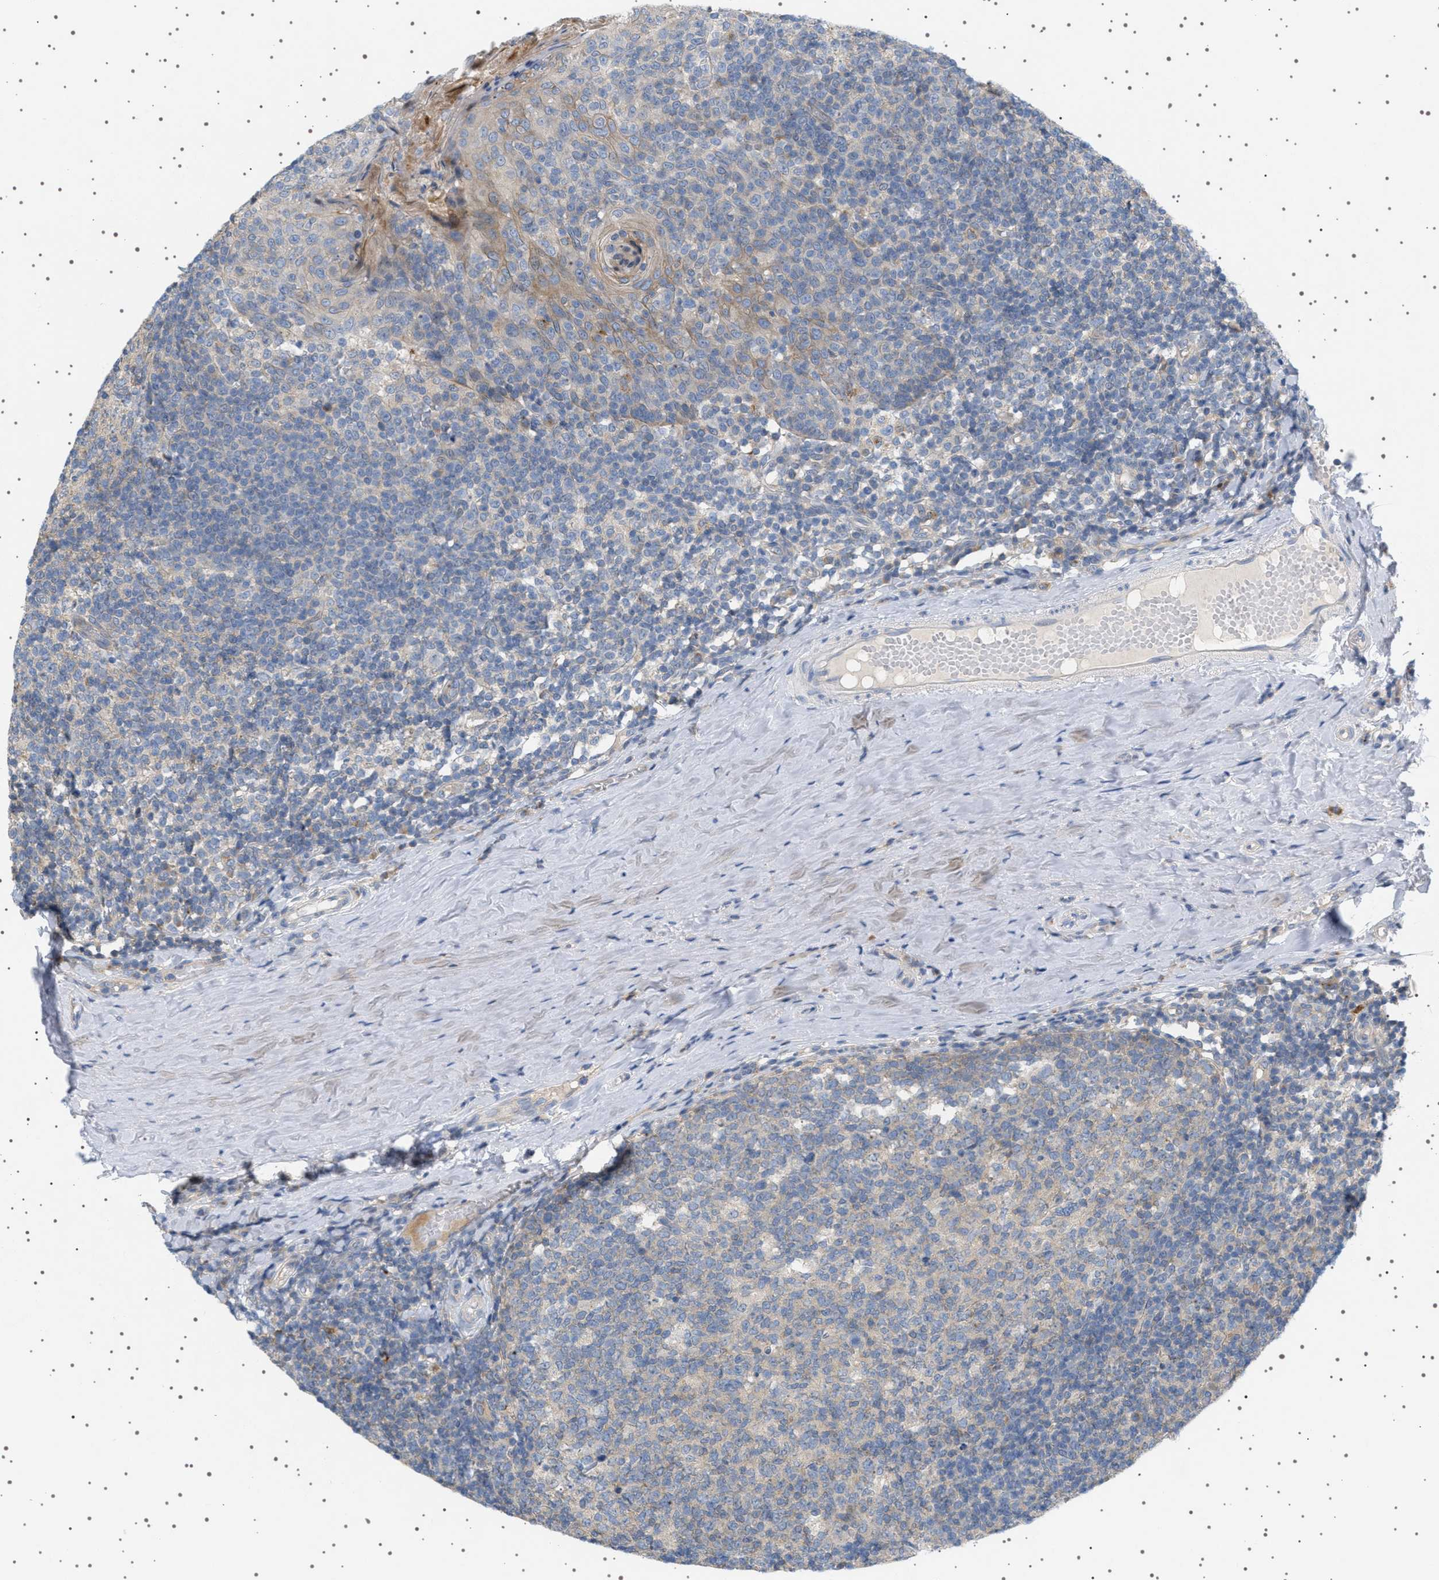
{"staining": {"intensity": "weak", "quantity": "<25%", "location": "cytoplasmic/membranous"}, "tissue": "tonsil", "cell_type": "Germinal center cells", "image_type": "normal", "snomed": [{"axis": "morphology", "description": "Normal tissue, NOS"}, {"axis": "topography", "description": "Tonsil"}], "caption": "This photomicrograph is of normal tonsil stained with IHC to label a protein in brown with the nuclei are counter-stained blue. There is no expression in germinal center cells. Nuclei are stained in blue.", "gene": "ADCY10", "patient": {"sex": "female", "age": 19}}